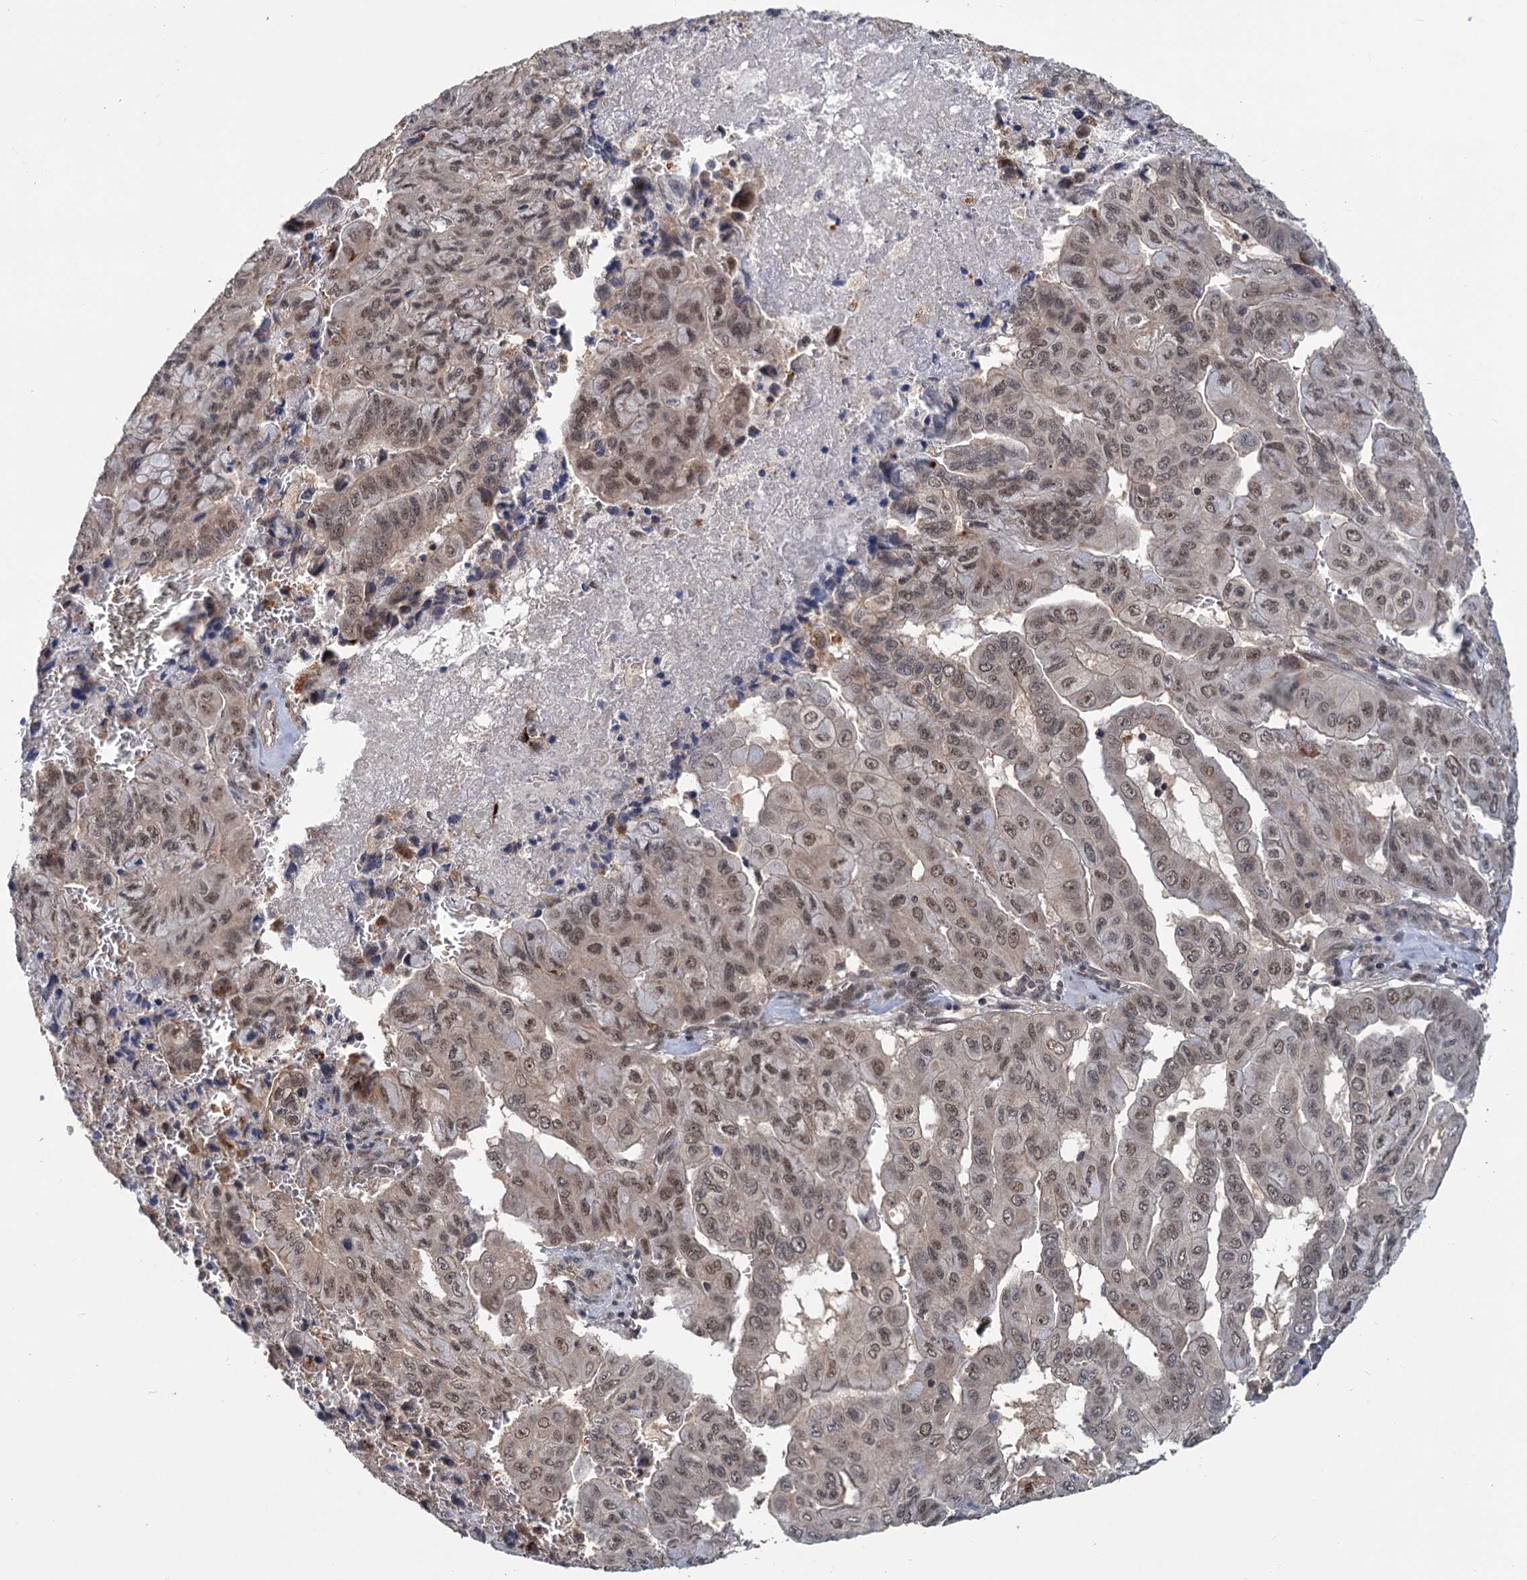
{"staining": {"intensity": "moderate", "quantity": "25%-75%", "location": "nuclear"}, "tissue": "pancreatic cancer", "cell_type": "Tumor cells", "image_type": "cancer", "snomed": [{"axis": "morphology", "description": "Adenocarcinoma, NOS"}, {"axis": "topography", "description": "Pancreas"}], "caption": "The image exhibits a brown stain indicating the presence of a protein in the nuclear of tumor cells in adenocarcinoma (pancreatic). Nuclei are stained in blue.", "gene": "KANSL2", "patient": {"sex": "male", "age": 51}}